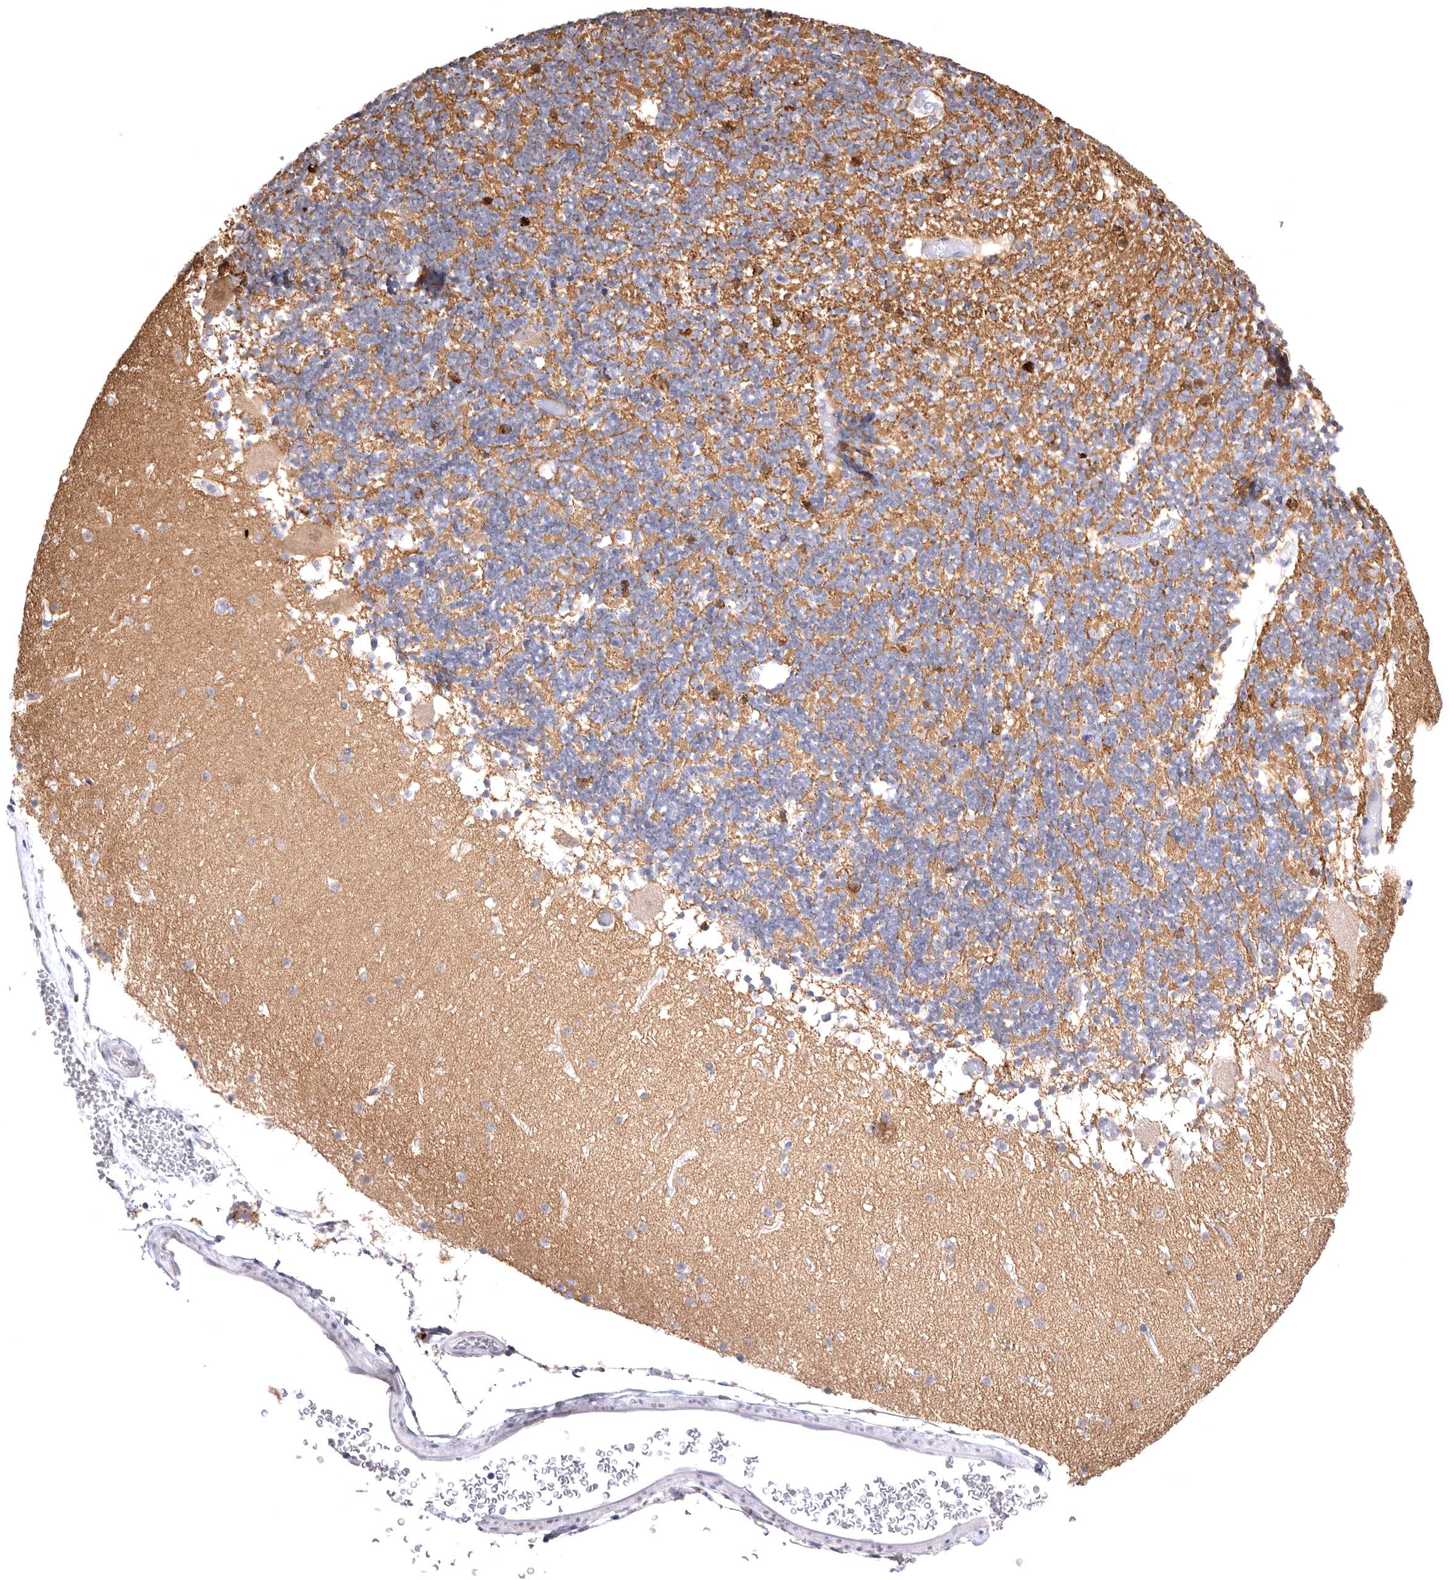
{"staining": {"intensity": "negative", "quantity": "none", "location": "none"}, "tissue": "cerebellum", "cell_type": "Cells in granular layer", "image_type": "normal", "snomed": [{"axis": "morphology", "description": "Normal tissue, NOS"}, {"axis": "topography", "description": "Cerebellum"}], "caption": "High magnification brightfield microscopy of benign cerebellum stained with DAB (brown) and counterstained with hematoxylin (blue): cells in granular layer show no significant positivity.", "gene": "VPS45", "patient": {"sex": "female", "age": 28}}